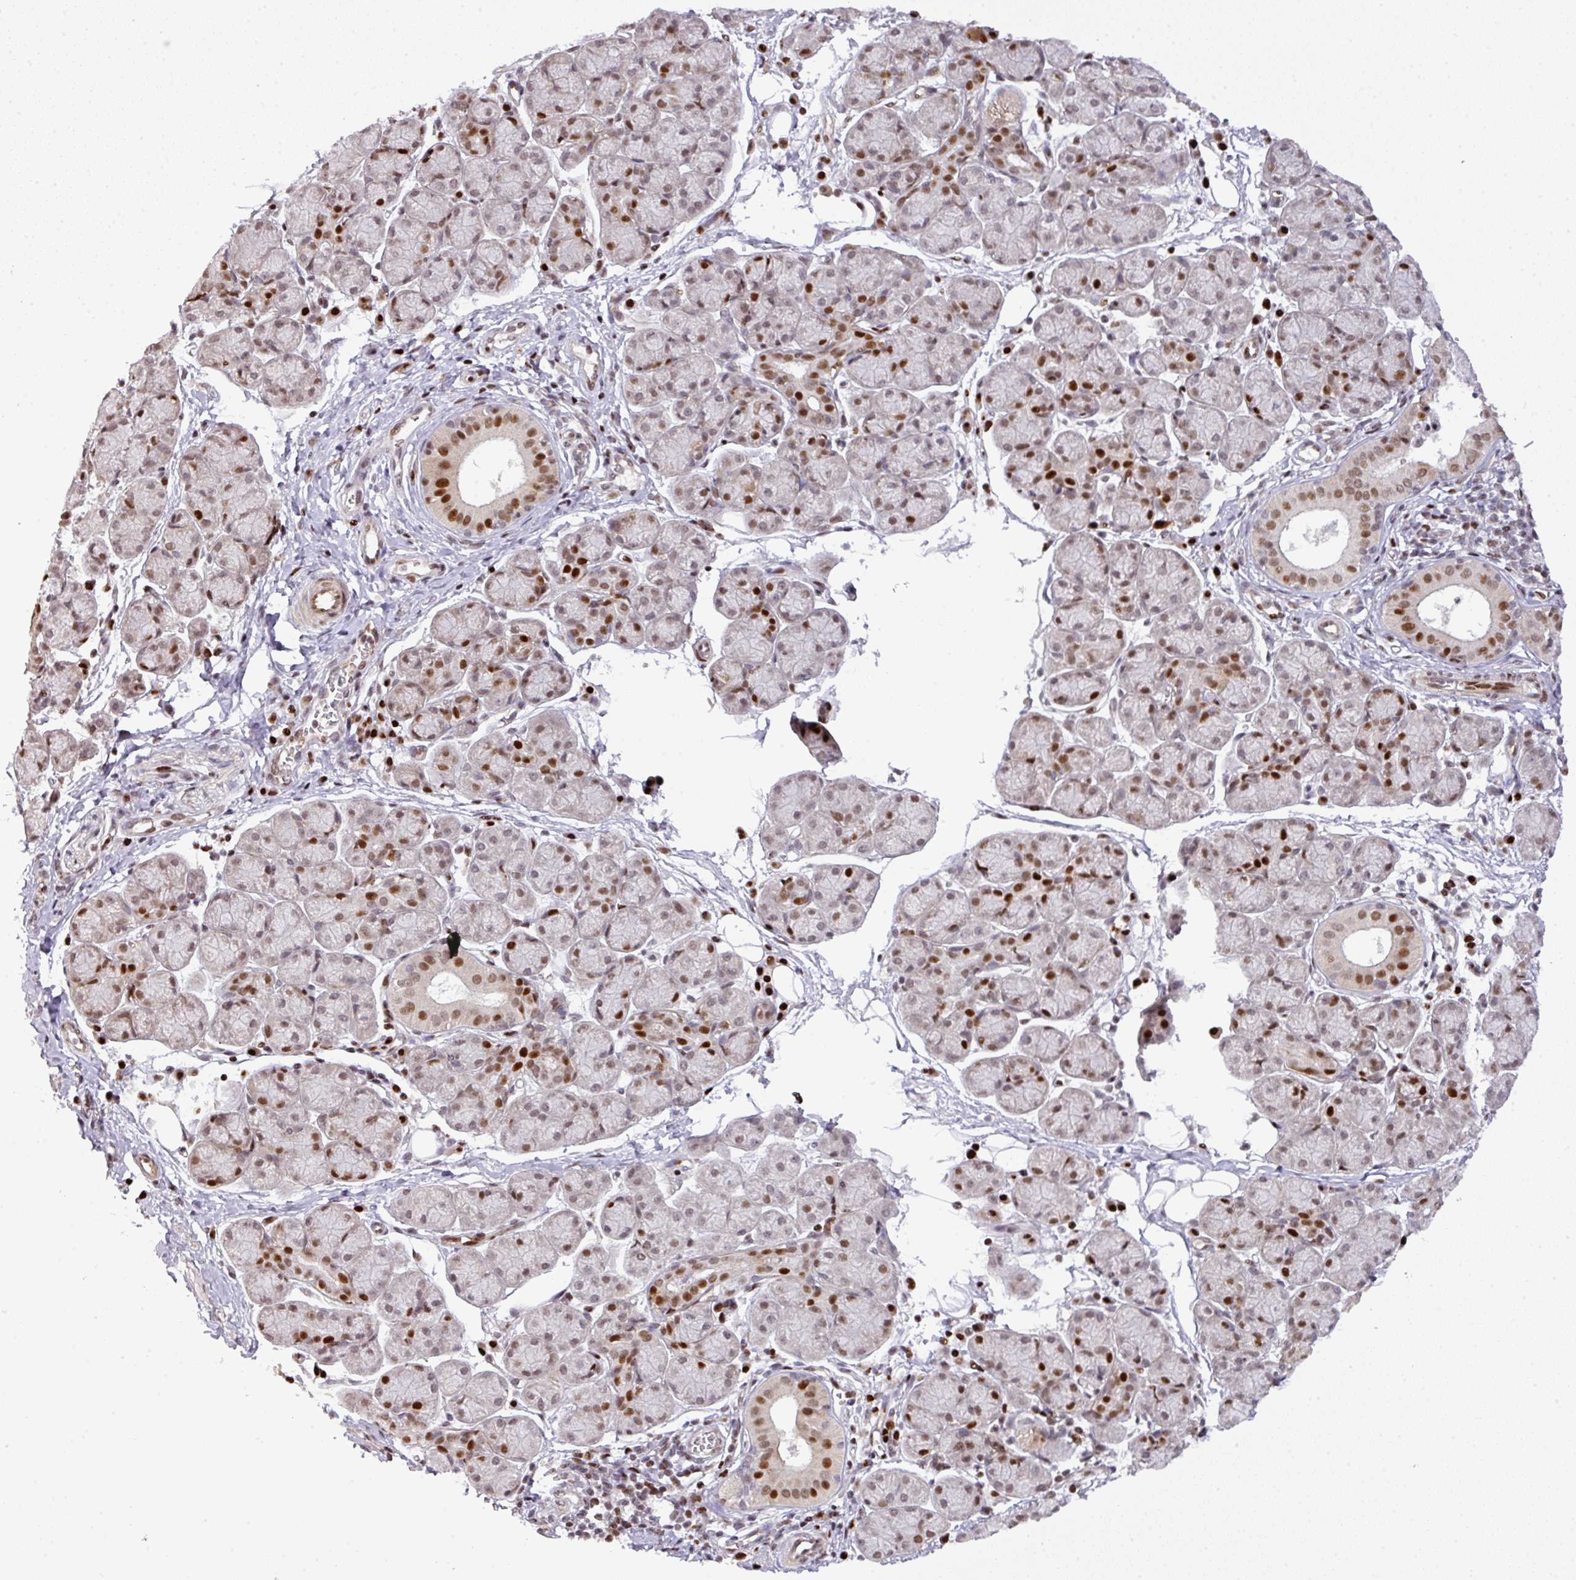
{"staining": {"intensity": "moderate", "quantity": "25%-75%", "location": "nuclear"}, "tissue": "salivary gland", "cell_type": "Glandular cells", "image_type": "normal", "snomed": [{"axis": "morphology", "description": "Normal tissue, NOS"}, {"axis": "morphology", "description": "Inflammation, NOS"}, {"axis": "topography", "description": "Lymph node"}, {"axis": "topography", "description": "Salivary gland"}], "caption": "Immunohistochemical staining of benign human salivary gland exhibits medium levels of moderate nuclear staining in about 25%-75% of glandular cells.", "gene": "MYSM1", "patient": {"sex": "male", "age": 3}}